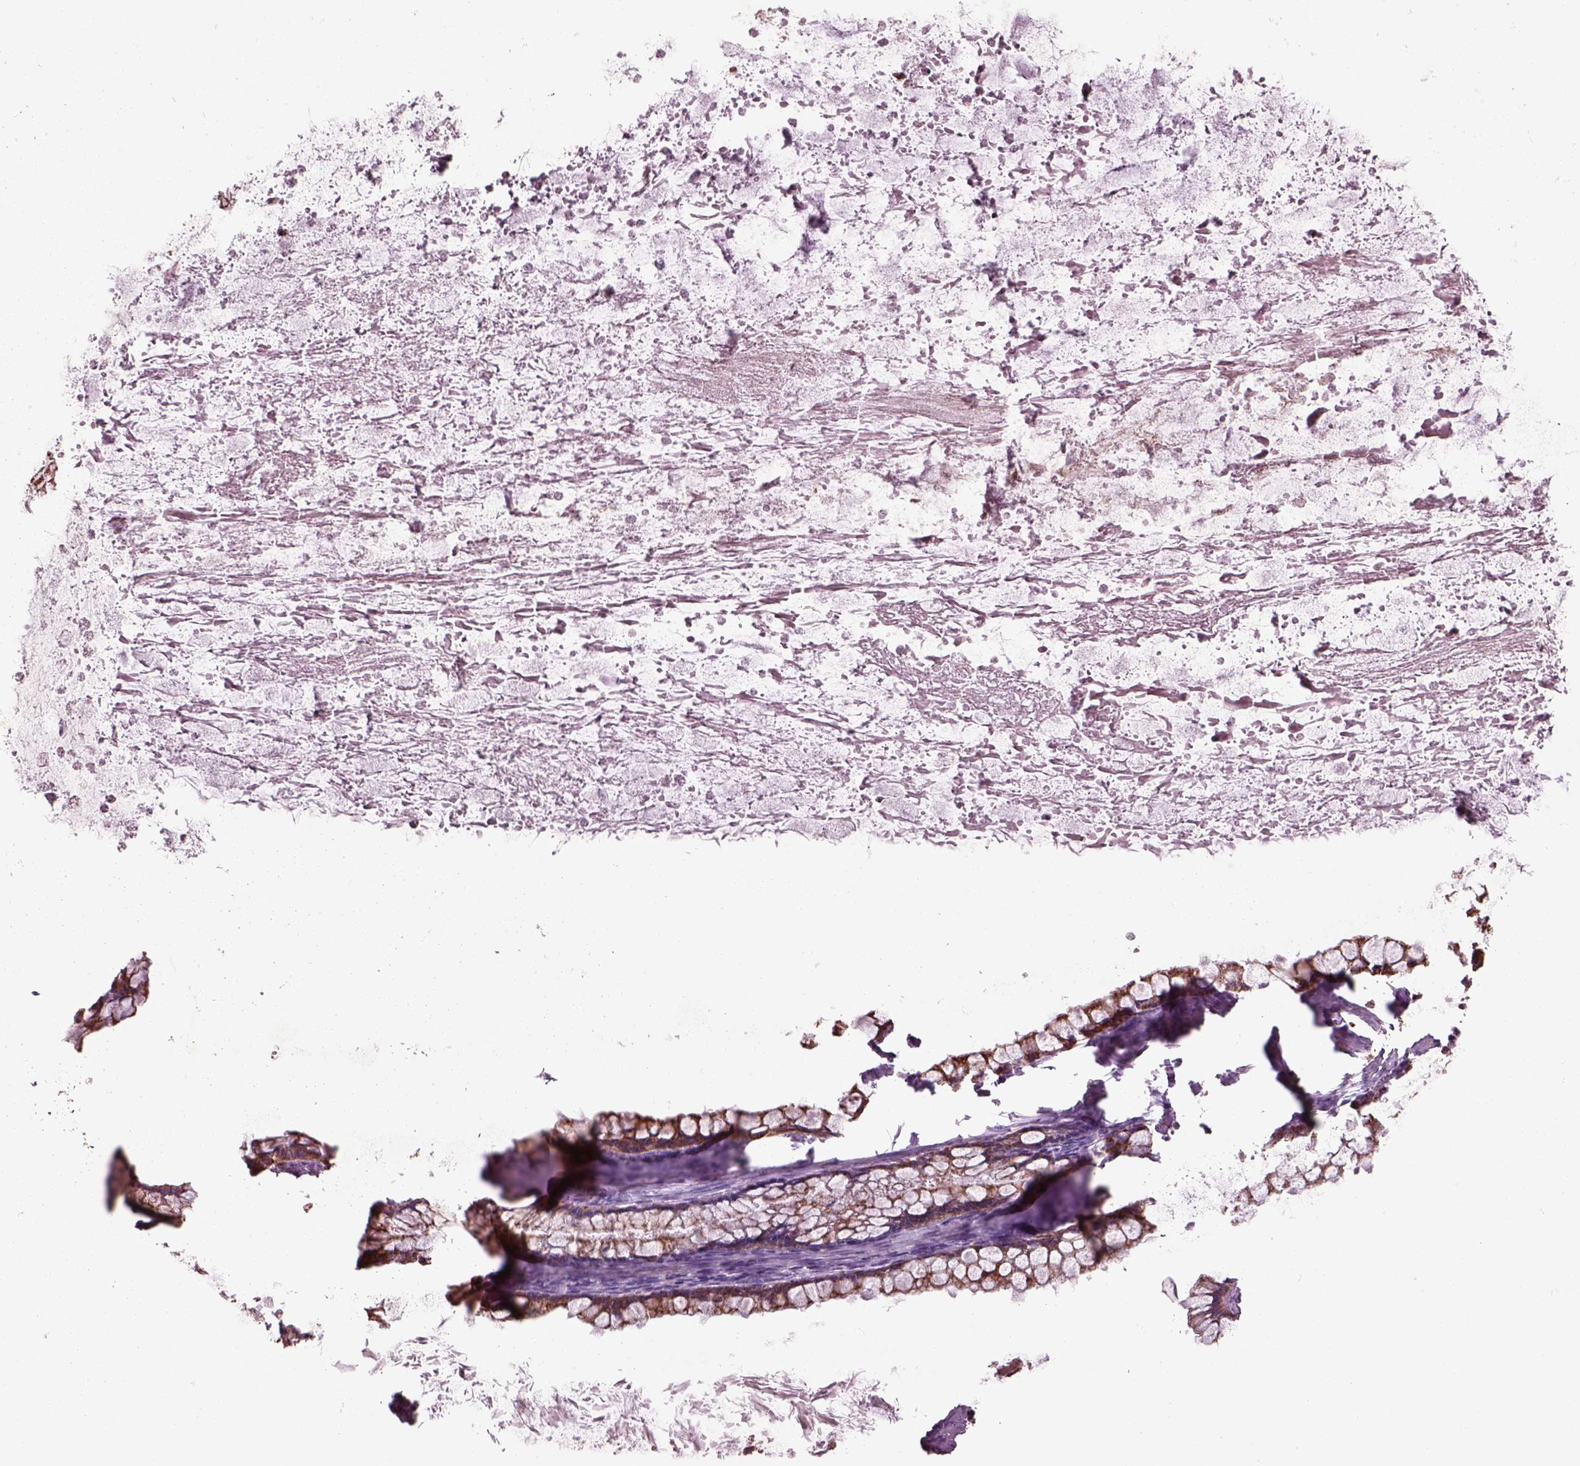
{"staining": {"intensity": "strong", "quantity": ">75%", "location": "cytoplasmic/membranous"}, "tissue": "ovarian cancer", "cell_type": "Tumor cells", "image_type": "cancer", "snomed": [{"axis": "morphology", "description": "Cystadenocarcinoma, mucinous, NOS"}, {"axis": "topography", "description": "Ovary"}], "caption": "This histopathology image exhibits IHC staining of ovarian cancer, with high strong cytoplasmic/membranous expression in about >75% of tumor cells.", "gene": "SLC25A24", "patient": {"sex": "female", "age": 67}}